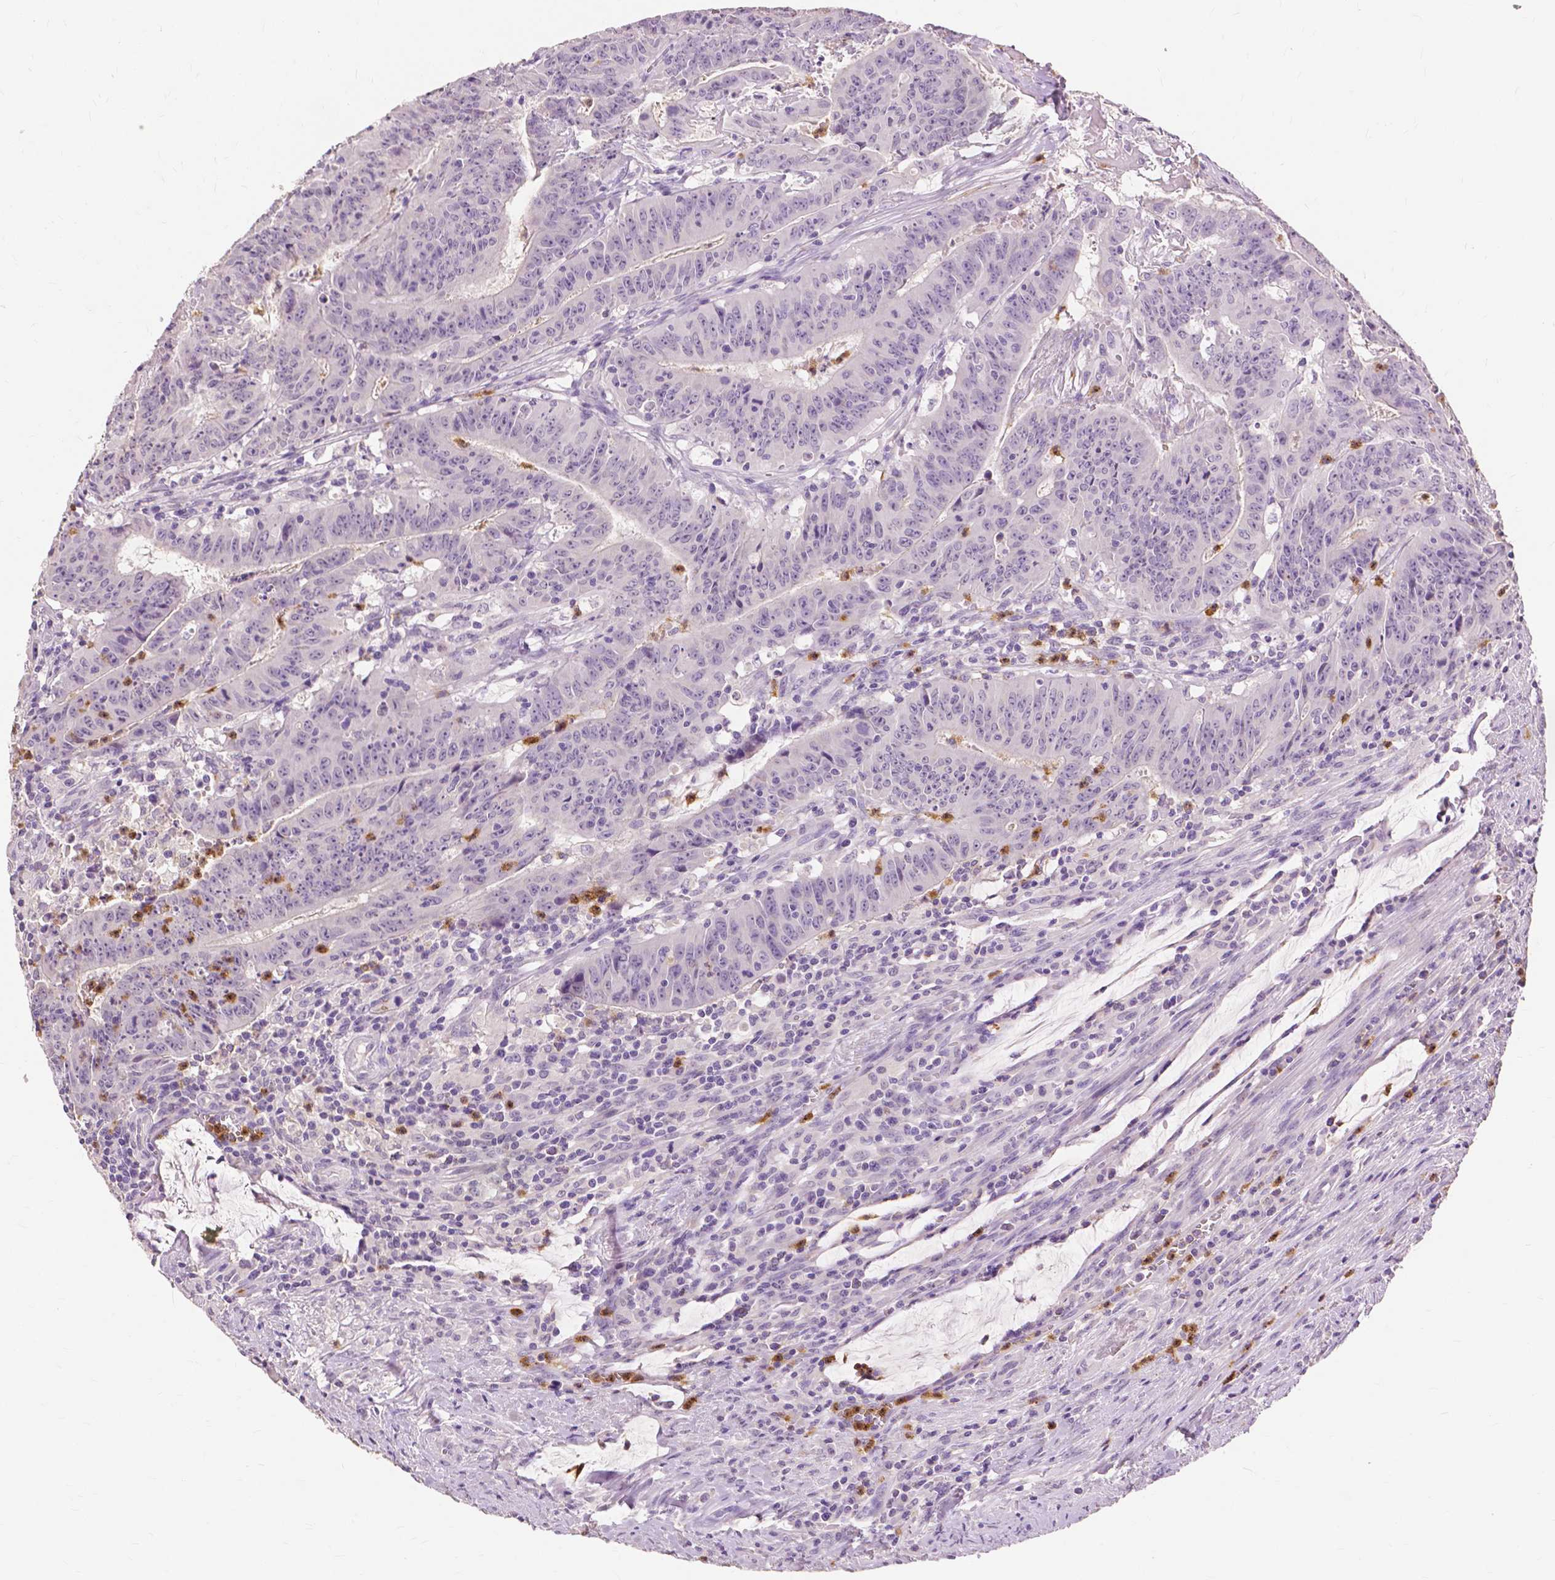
{"staining": {"intensity": "negative", "quantity": "none", "location": "none"}, "tissue": "colorectal cancer", "cell_type": "Tumor cells", "image_type": "cancer", "snomed": [{"axis": "morphology", "description": "Adenocarcinoma, NOS"}, {"axis": "topography", "description": "Colon"}], "caption": "A micrograph of human colorectal cancer is negative for staining in tumor cells.", "gene": "CXCR2", "patient": {"sex": "male", "age": 33}}